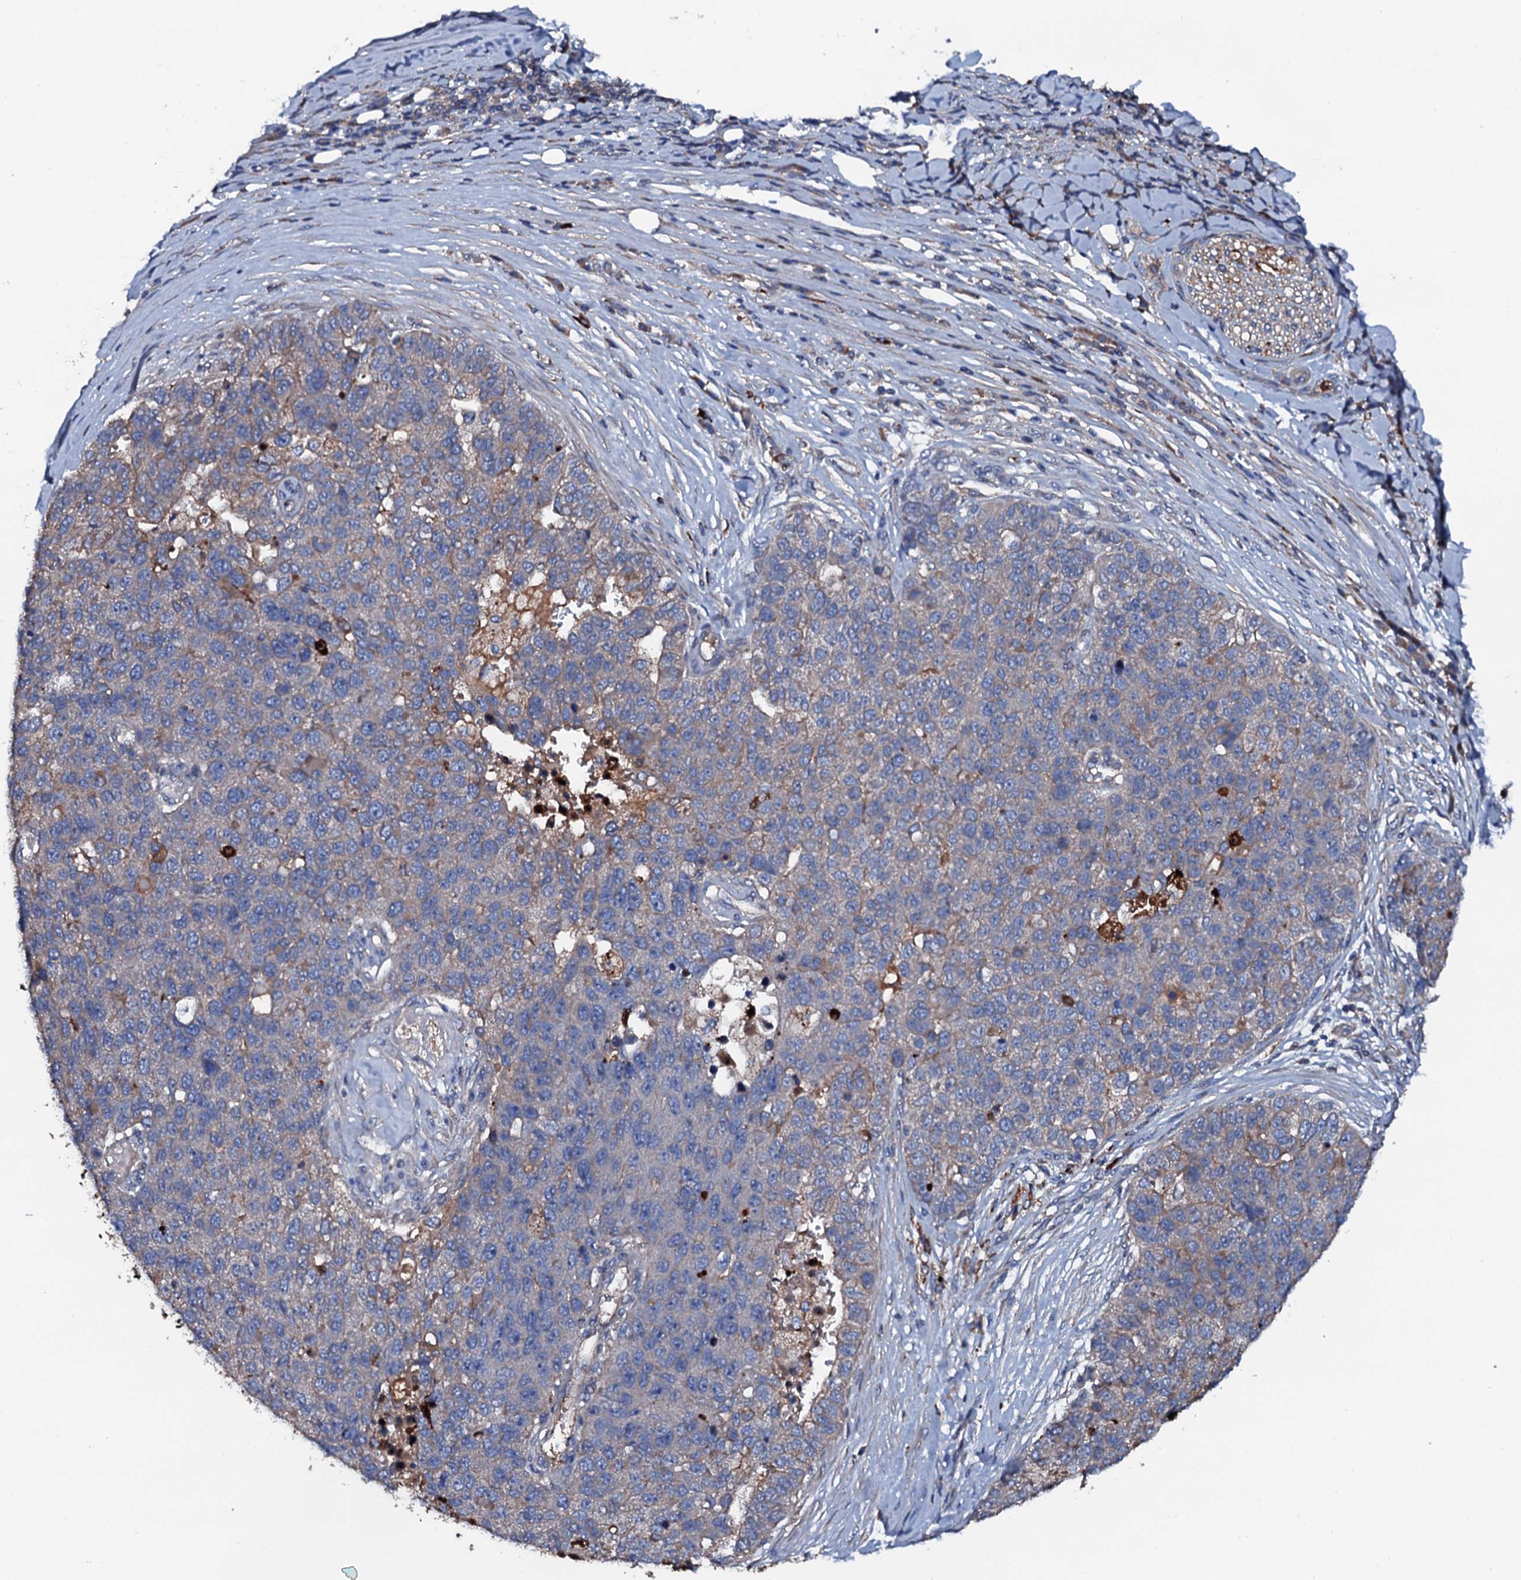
{"staining": {"intensity": "negative", "quantity": "none", "location": "none"}, "tissue": "pancreatic cancer", "cell_type": "Tumor cells", "image_type": "cancer", "snomed": [{"axis": "morphology", "description": "Adenocarcinoma, NOS"}, {"axis": "topography", "description": "Pancreas"}], "caption": "Micrograph shows no protein positivity in tumor cells of adenocarcinoma (pancreatic) tissue.", "gene": "NEK1", "patient": {"sex": "female", "age": 61}}